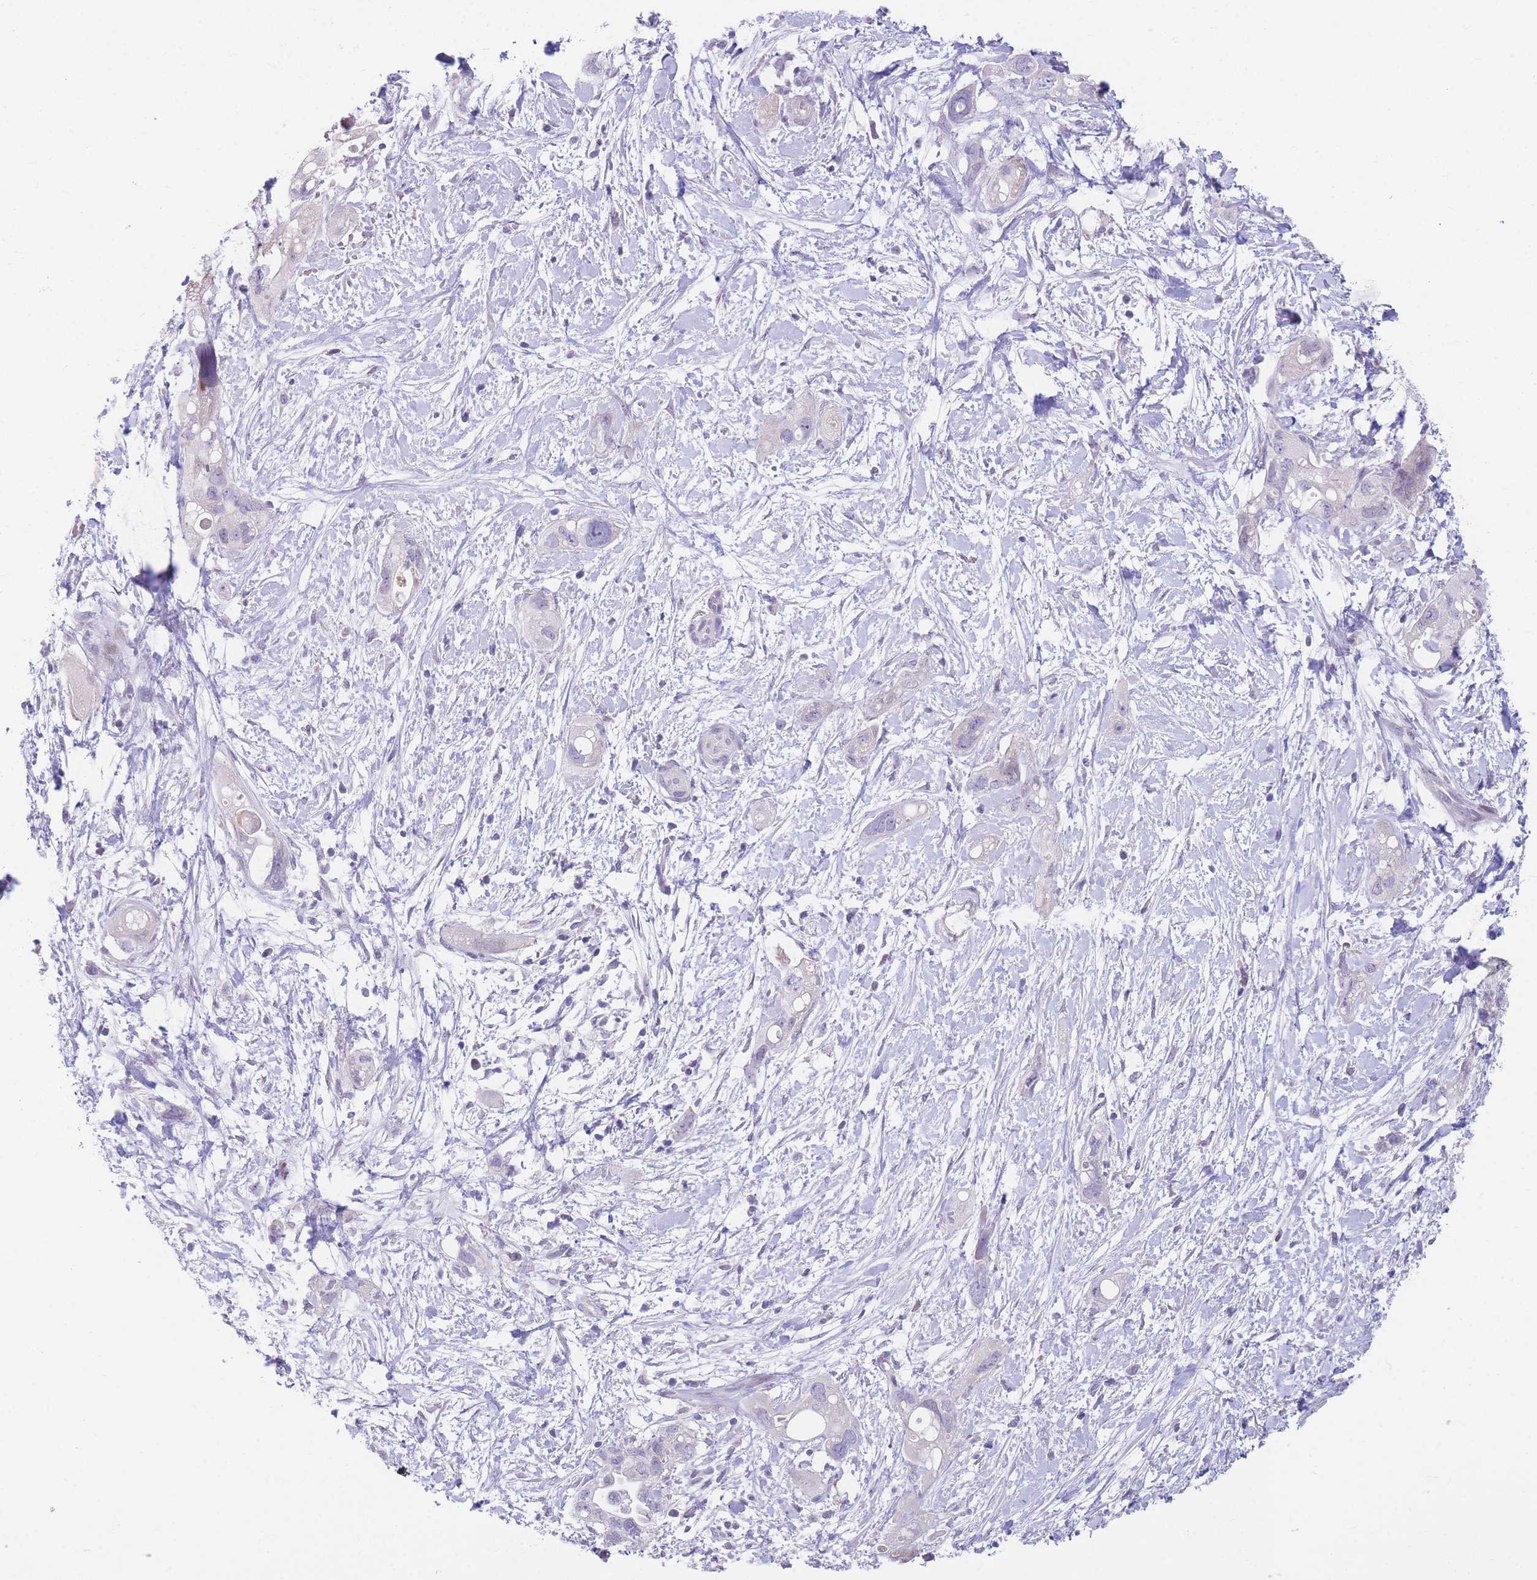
{"staining": {"intensity": "negative", "quantity": "none", "location": "none"}, "tissue": "pancreatic cancer", "cell_type": "Tumor cells", "image_type": "cancer", "snomed": [{"axis": "morphology", "description": "Adenocarcinoma, NOS"}, {"axis": "topography", "description": "Pancreas"}], "caption": "An immunohistochemistry (IHC) photomicrograph of pancreatic cancer (adenocarcinoma) is shown. There is no staining in tumor cells of pancreatic cancer (adenocarcinoma).", "gene": "SHCBP1", "patient": {"sex": "female", "age": 72}}